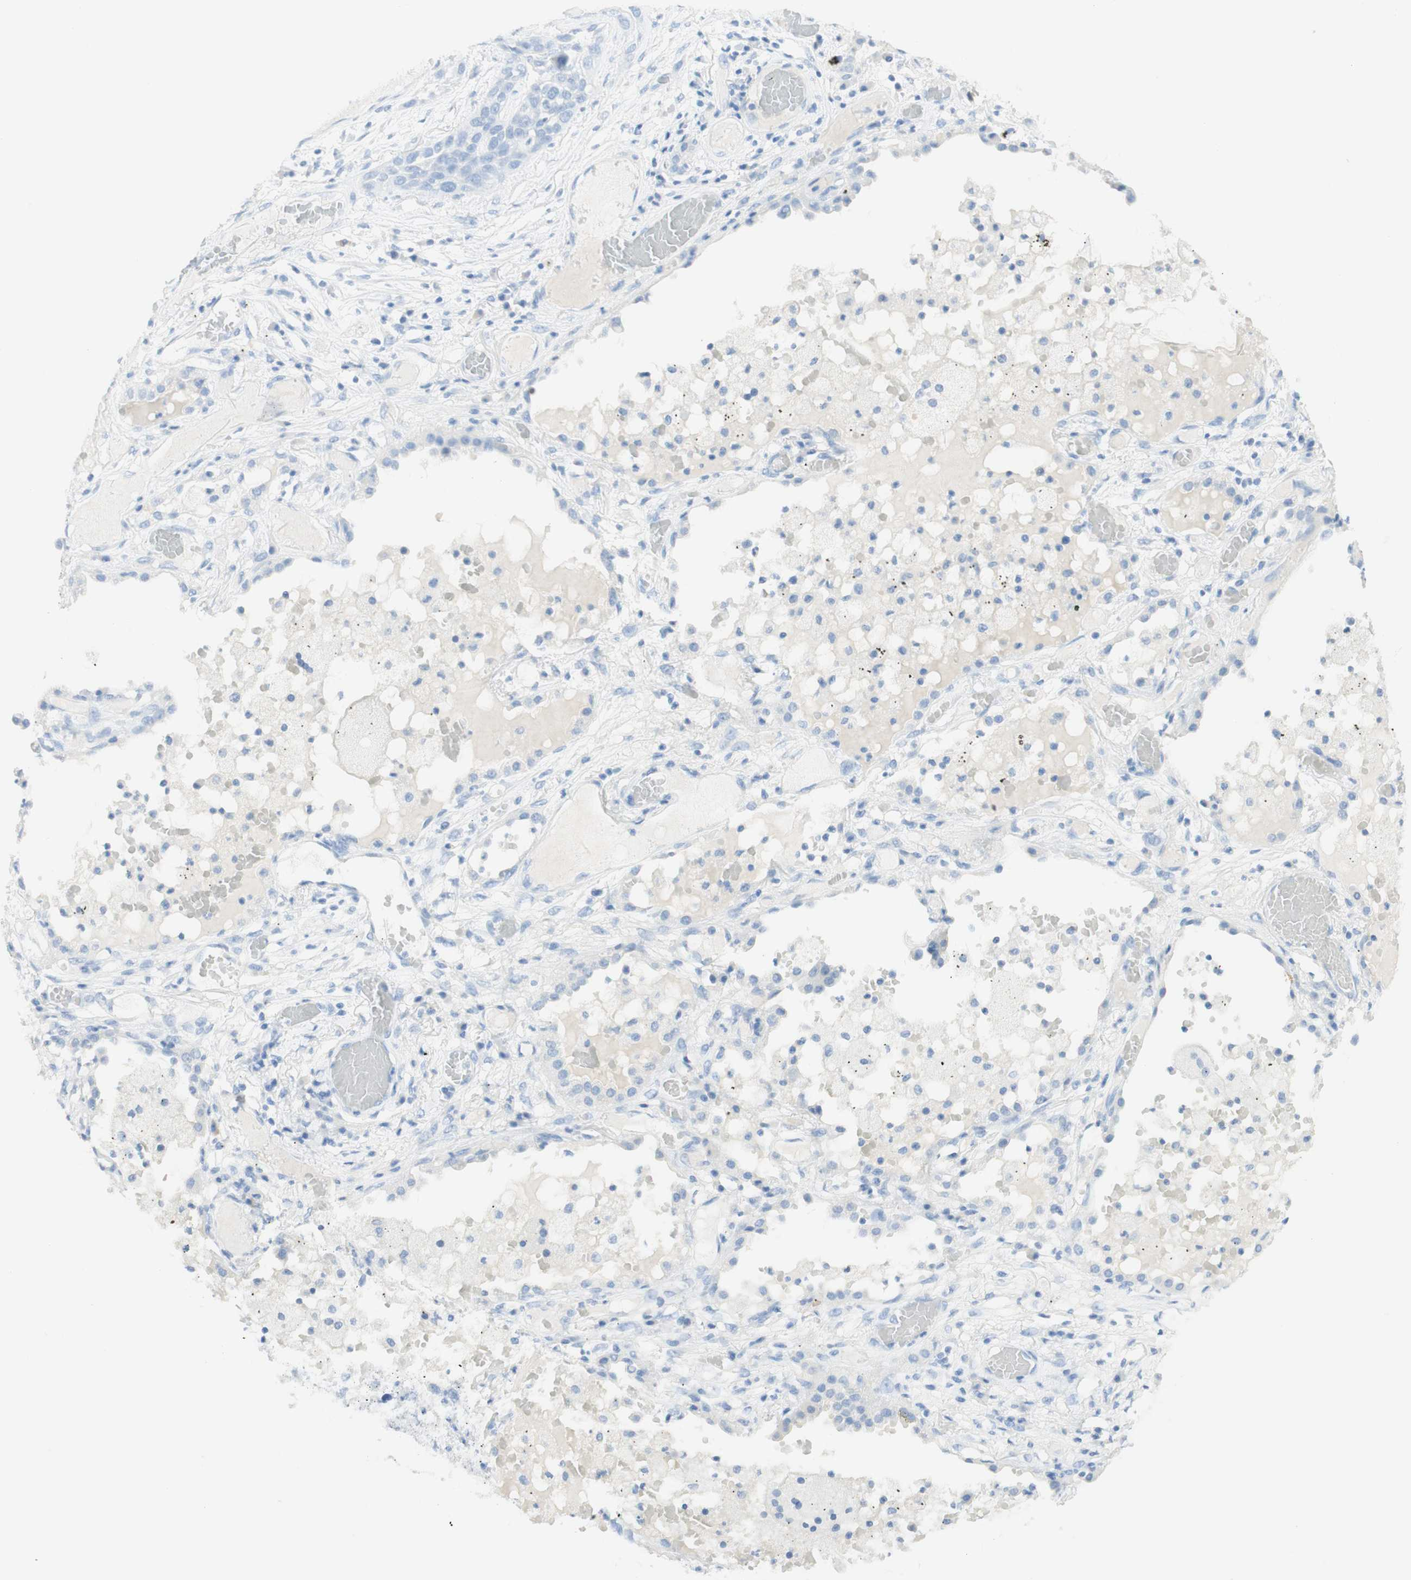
{"staining": {"intensity": "negative", "quantity": "none", "location": "none"}, "tissue": "lung cancer", "cell_type": "Tumor cells", "image_type": "cancer", "snomed": [{"axis": "morphology", "description": "Squamous cell carcinoma, NOS"}, {"axis": "topography", "description": "Lung"}], "caption": "An immunohistochemistry photomicrograph of squamous cell carcinoma (lung) is shown. There is no staining in tumor cells of squamous cell carcinoma (lung).", "gene": "TPO", "patient": {"sex": "male", "age": 71}}